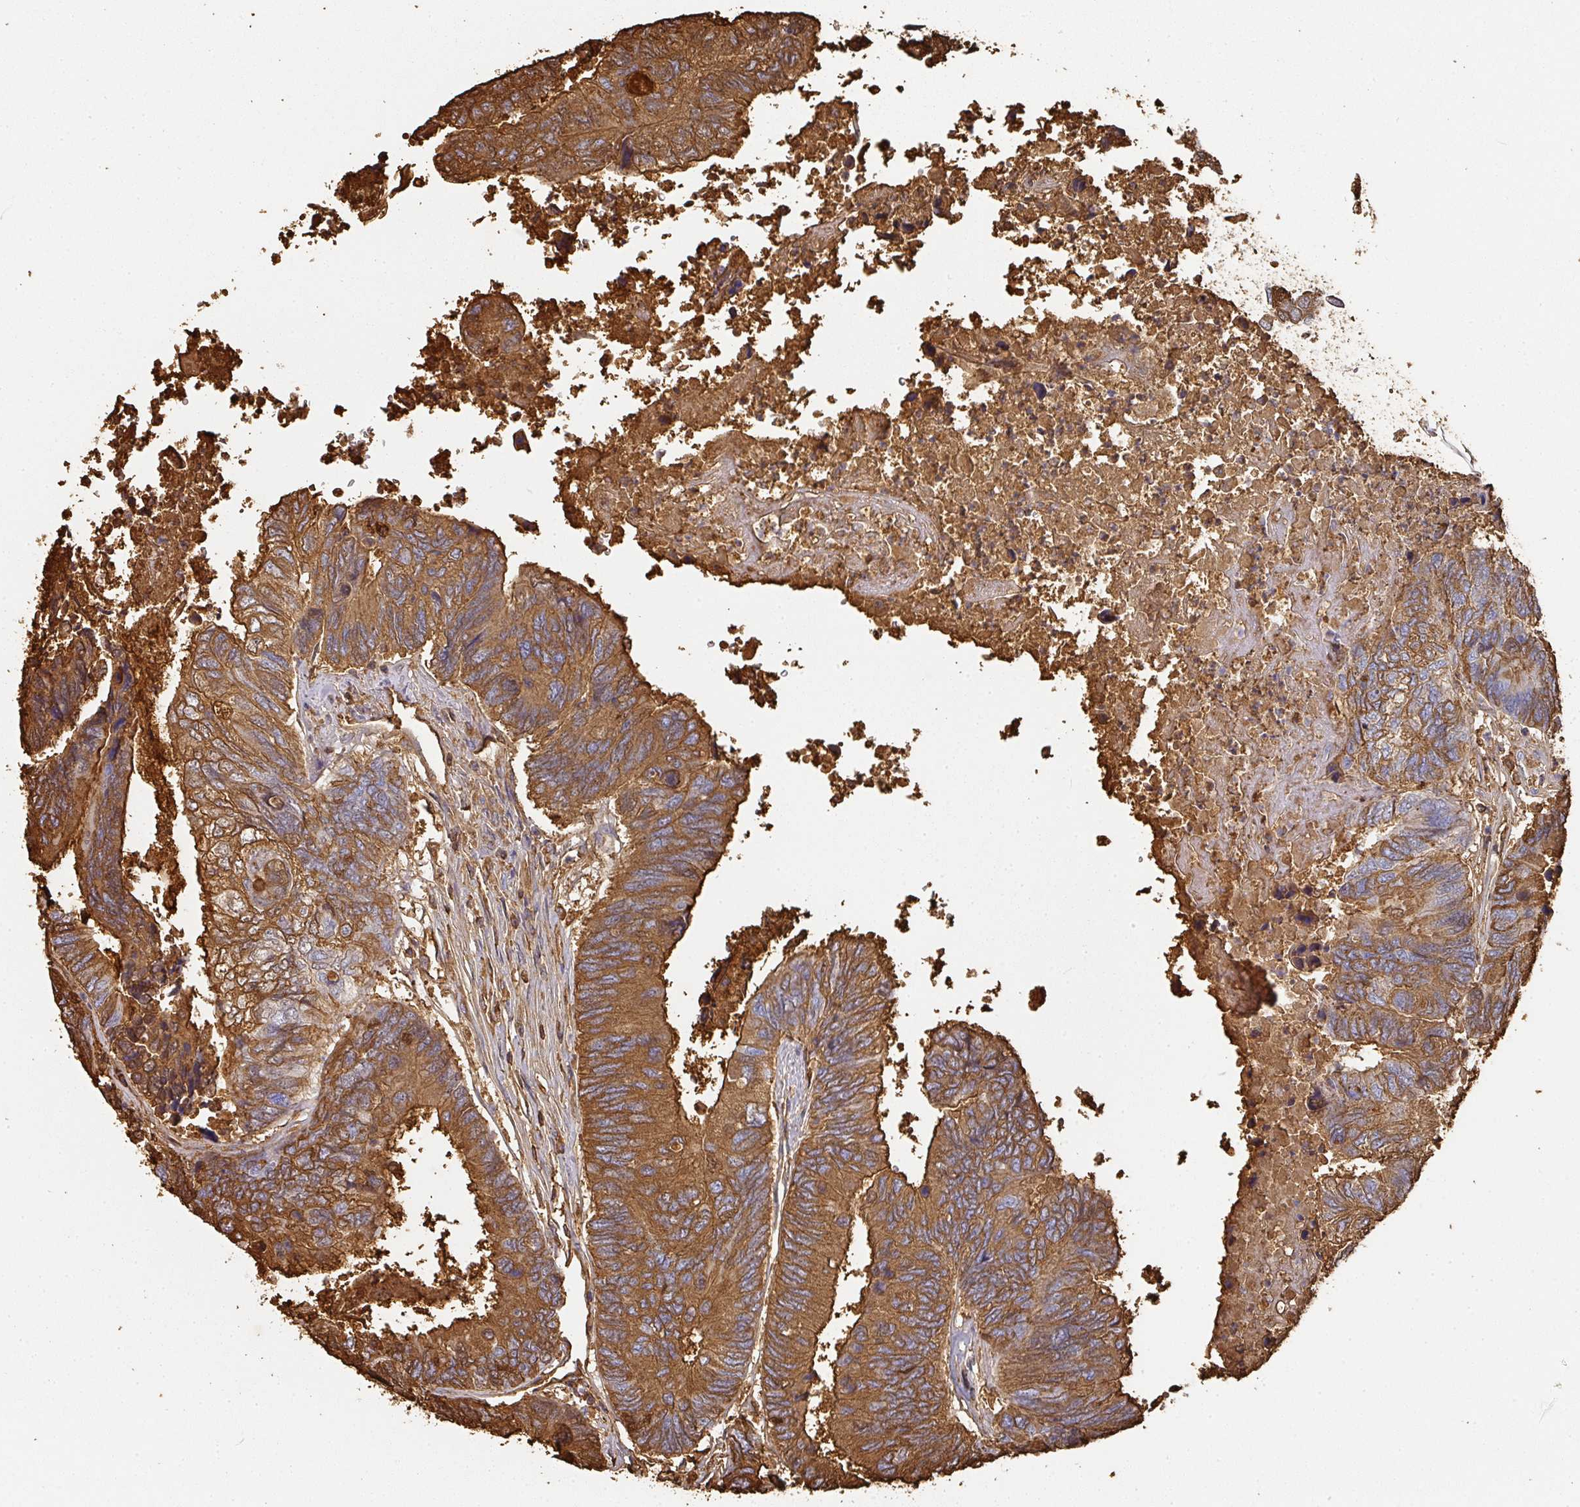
{"staining": {"intensity": "moderate", "quantity": "25%-75%", "location": "cytoplasmic/membranous"}, "tissue": "colorectal cancer", "cell_type": "Tumor cells", "image_type": "cancer", "snomed": [{"axis": "morphology", "description": "Adenocarcinoma, NOS"}, {"axis": "topography", "description": "Colon"}], "caption": "Immunohistochemistry image of colorectal adenocarcinoma stained for a protein (brown), which exhibits medium levels of moderate cytoplasmic/membranous expression in approximately 25%-75% of tumor cells.", "gene": "ALB", "patient": {"sex": "female", "age": 67}}